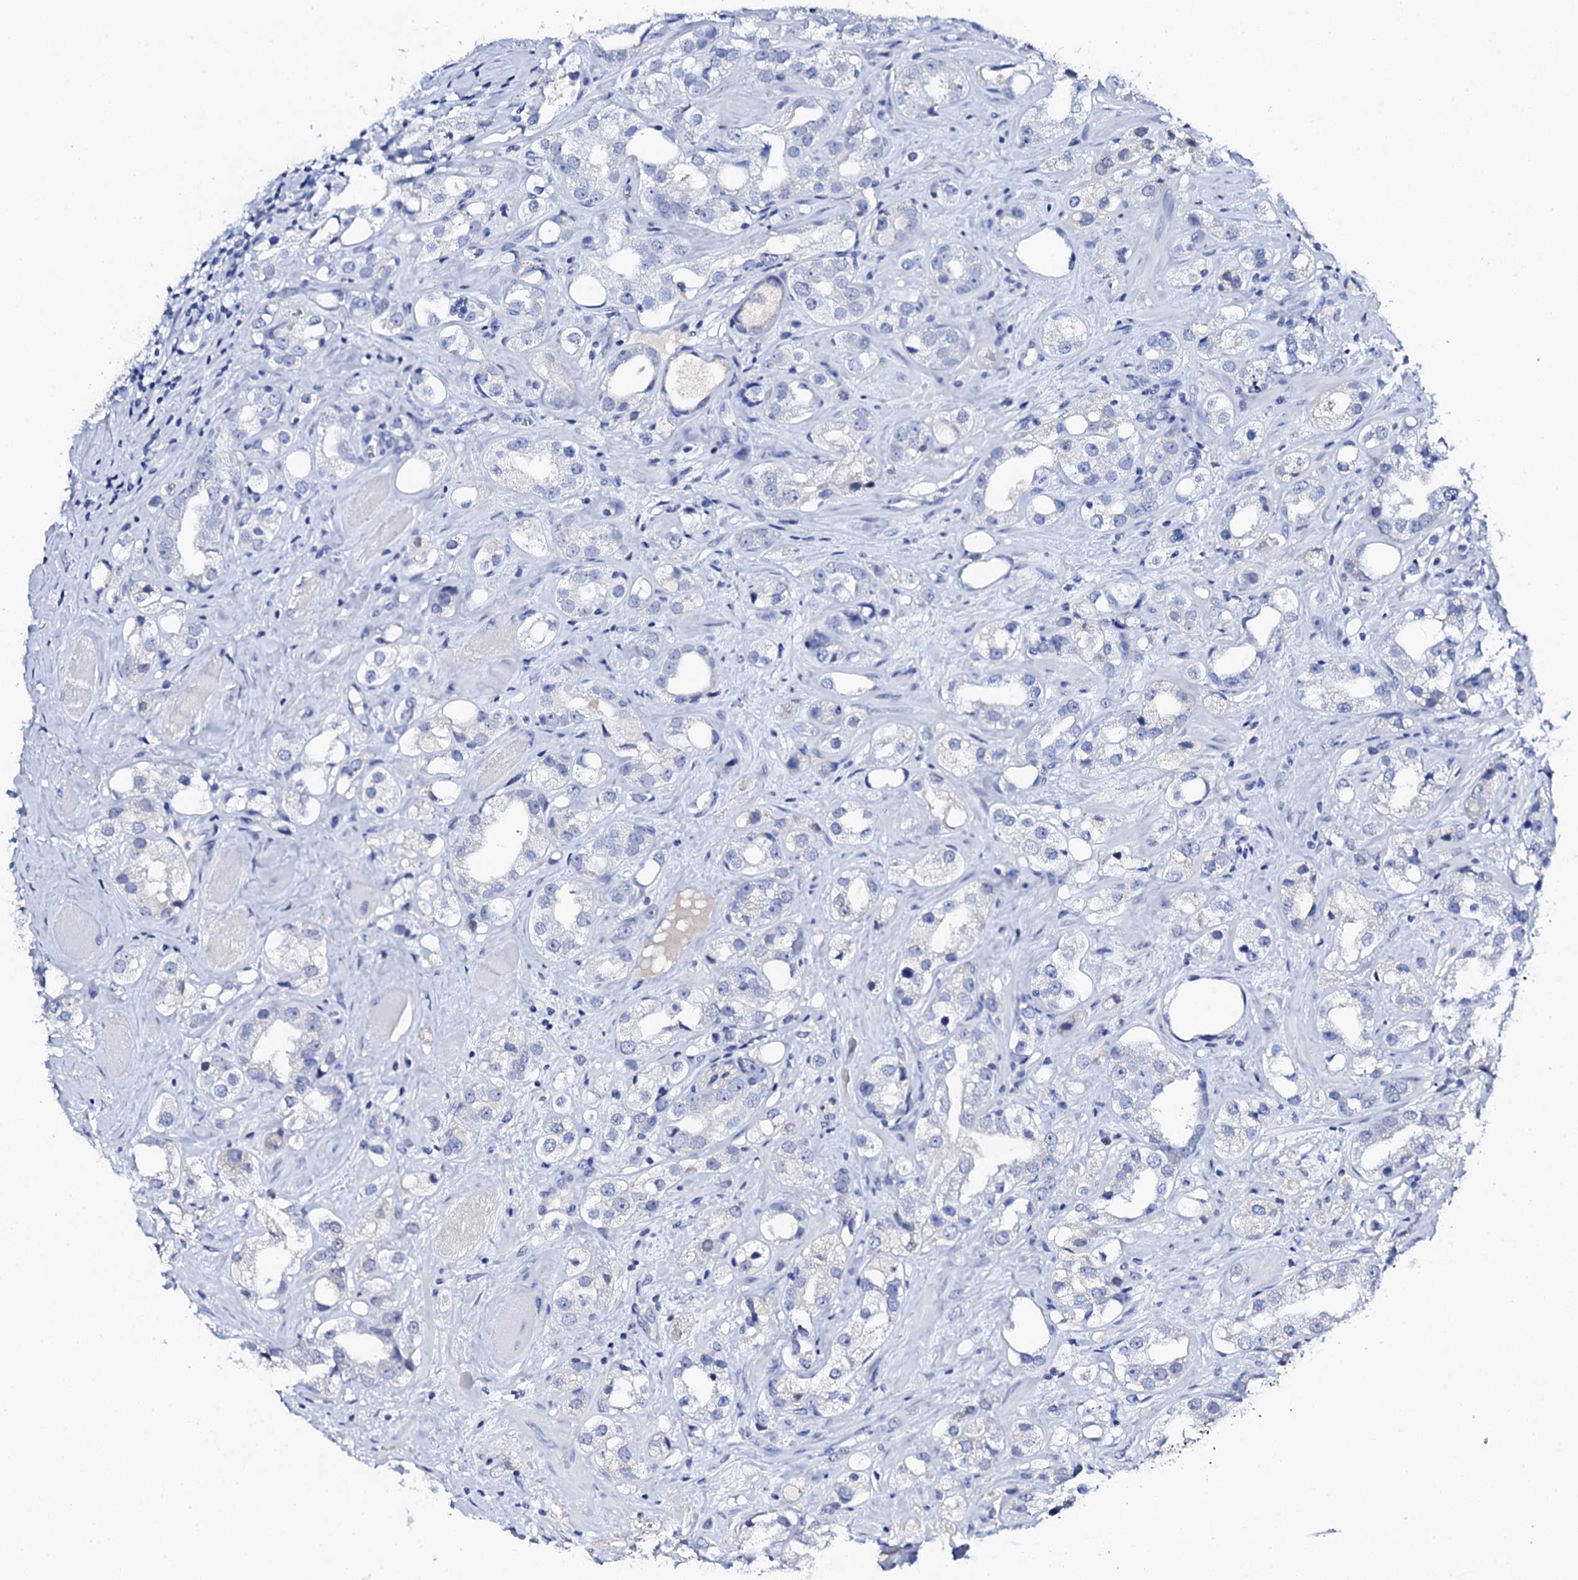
{"staining": {"intensity": "negative", "quantity": "none", "location": "none"}, "tissue": "prostate cancer", "cell_type": "Tumor cells", "image_type": "cancer", "snomed": [{"axis": "morphology", "description": "Adenocarcinoma, NOS"}, {"axis": "topography", "description": "Prostate"}], "caption": "High magnification brightfield microscopy of prostate cancer stained with DAB (3,3'-diaminobenzidine) (brown) and counterstained with hematoxylin (blue): tumor cells show no significant staining.", "gene": "FBXL16", "patient": {"sex": "male", "age": 79}}